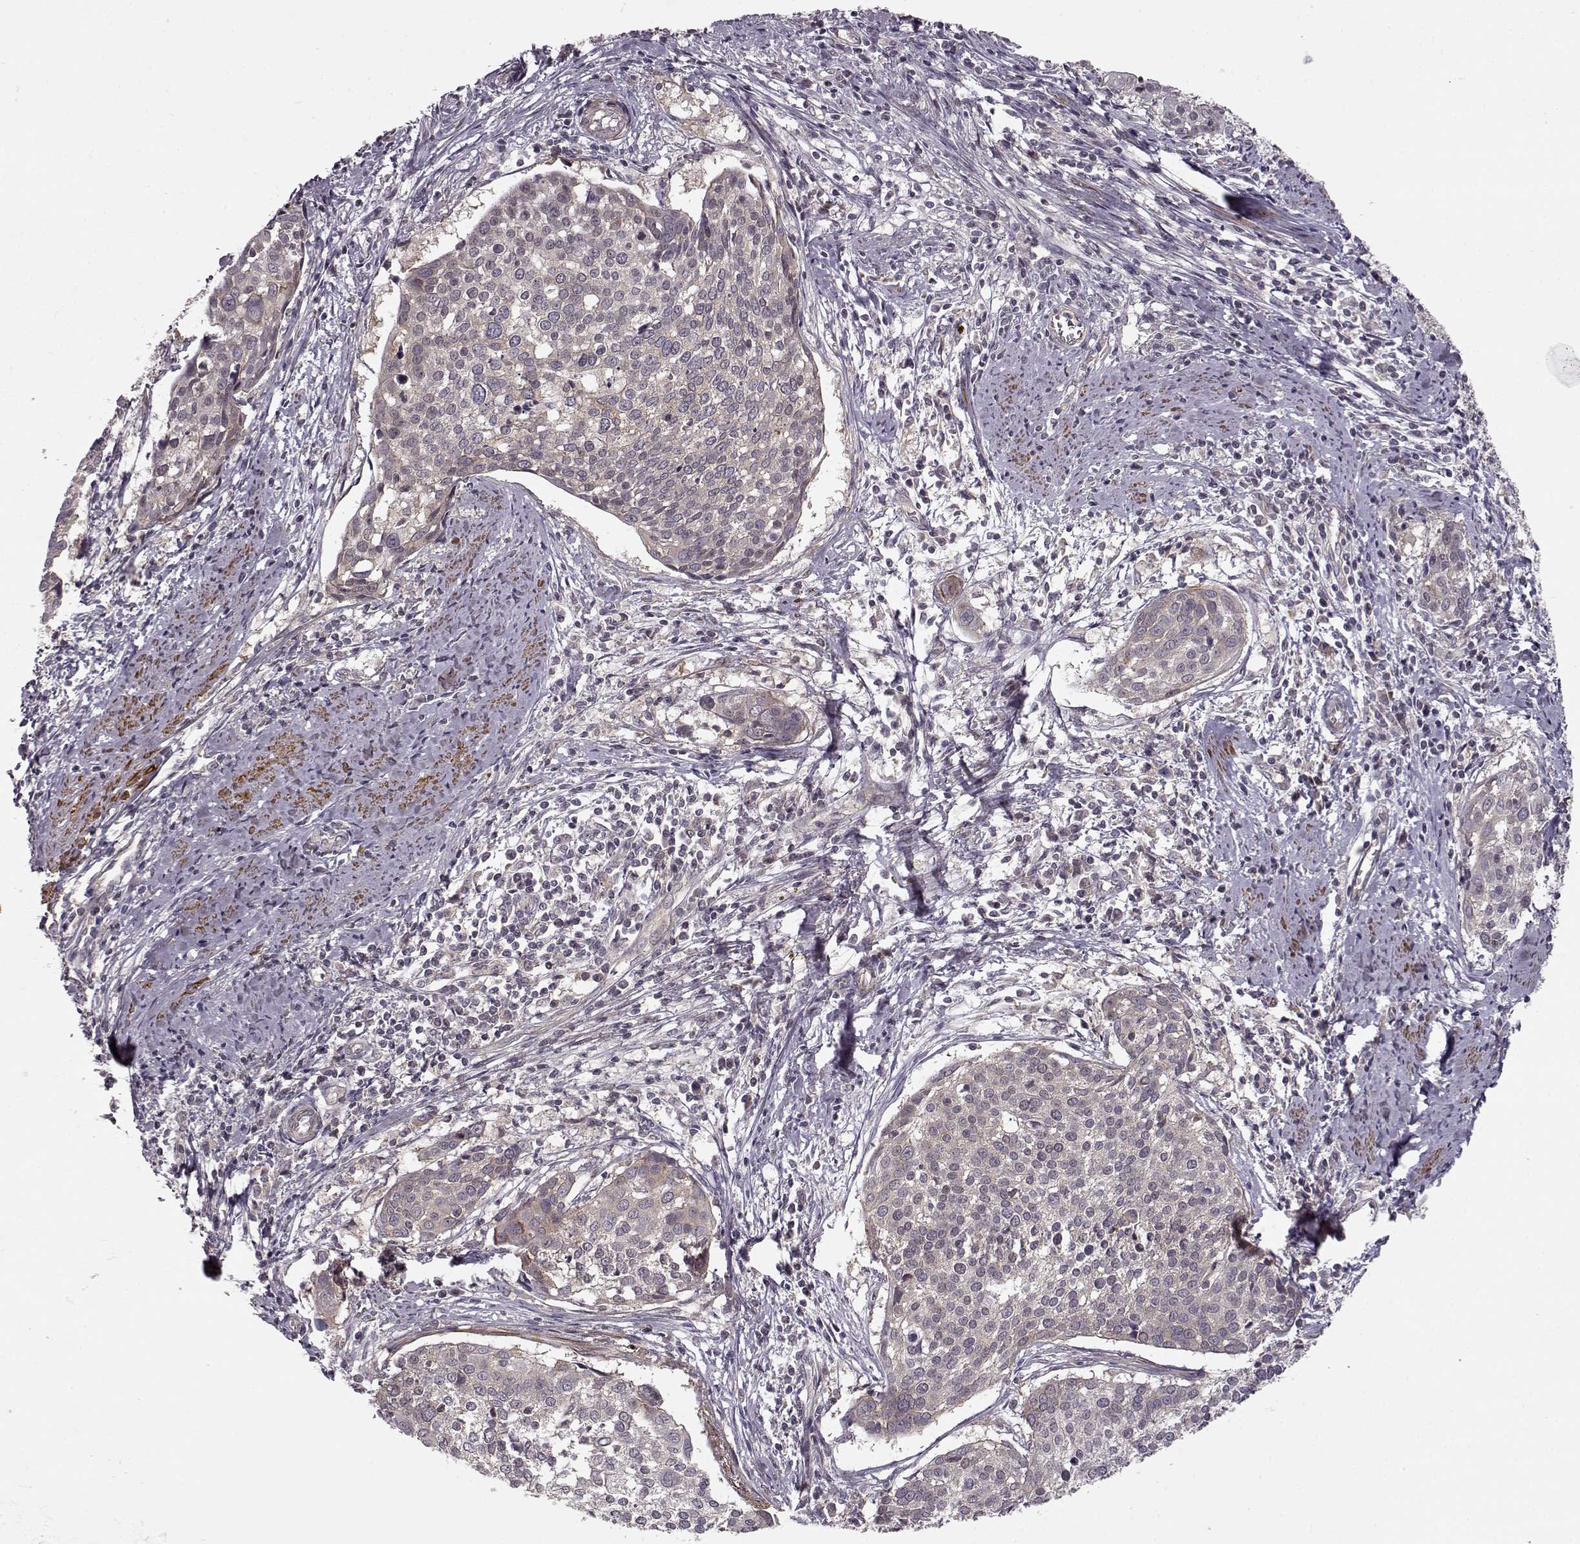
{"staining": {"intensity": "weak", "quantity": "25%-75%", "location": "cytoplasmic/membranous"}, "tissue": "cervical cancer", "cell_type": "Tumor cells", "image_type": "cancer", "snomed": [{"axis": "morphology", "description": "Squamous cell carcinoma, NOS"}, {"axis": "topography", "description": "Cervix"}], "caption": "Squamous cell carcinoma (cervical) was stained to show a protein in brown. There is low levels of weak cytoplasmic/membranous staining in about 25%-75% of tumor cells.", "gene": "SLAIN2", "patient": {"sex": "female", "age": 39}}